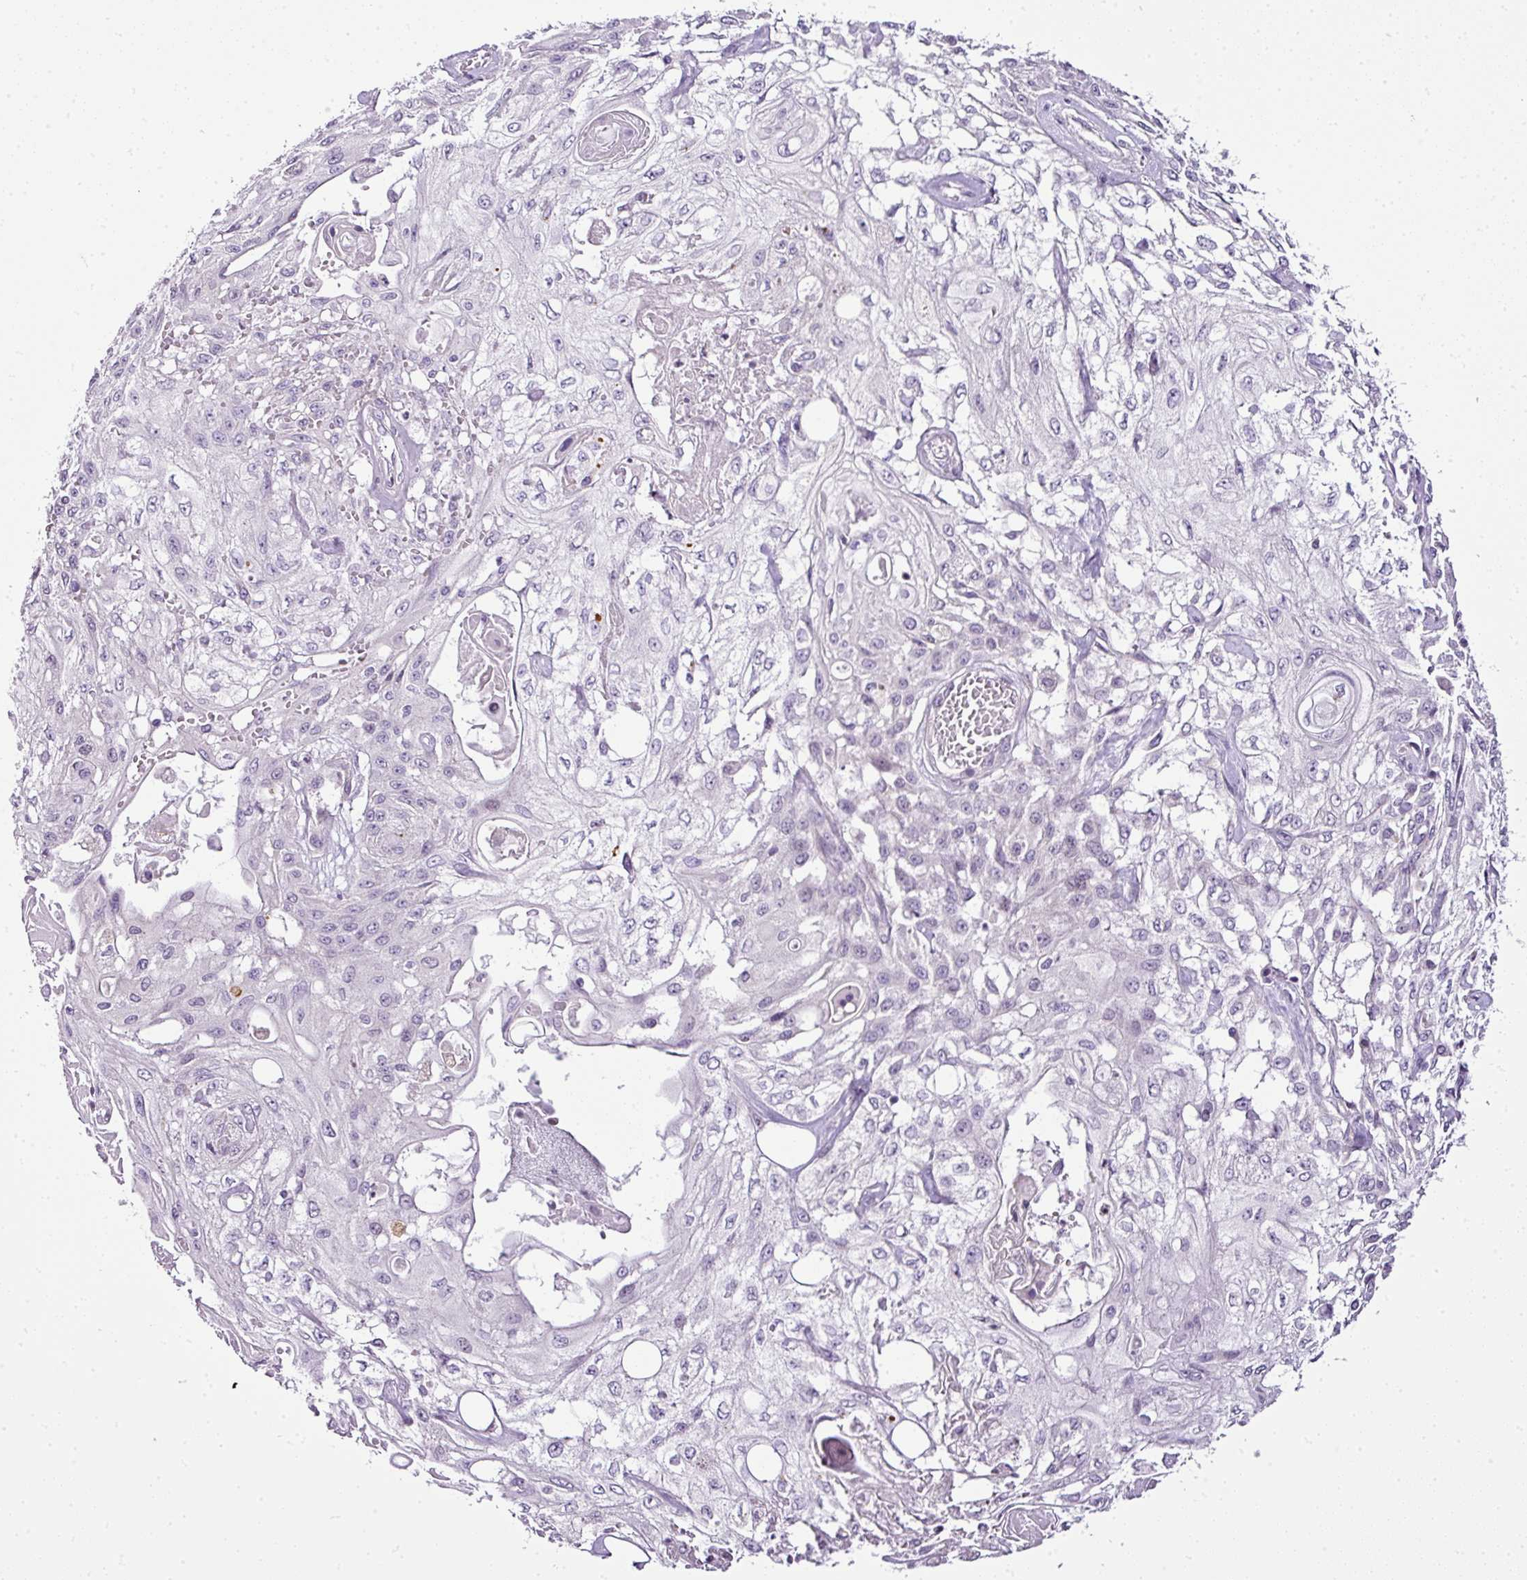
{"staining": {"intensity": "negative", "quantity": "none", "location": "none"}, "tissue": "skin cancer", "cell_type": "Tumor cells", "image_type": "cancer", "snomed": [{"axis": "morphology", "description": "Squamous cell carcinoma, NOS"}, {"axis": "morphology", "description": "Squamous cell carcinoma, metastatic, NOS"}, {"axis": "topography", "description": "Skin"}, {"axis": "topography", "description": "Lymph node"}], "caption": "This micrograph is of skin cancer (metastatic squamous cell carcinoma) stained with IHC to label a protein in brown with the nuclei are counter-stained blue. There is no staining in tumor cells.", "gene": "TEX30", "patient": {"sex": "male", "age": 75}}